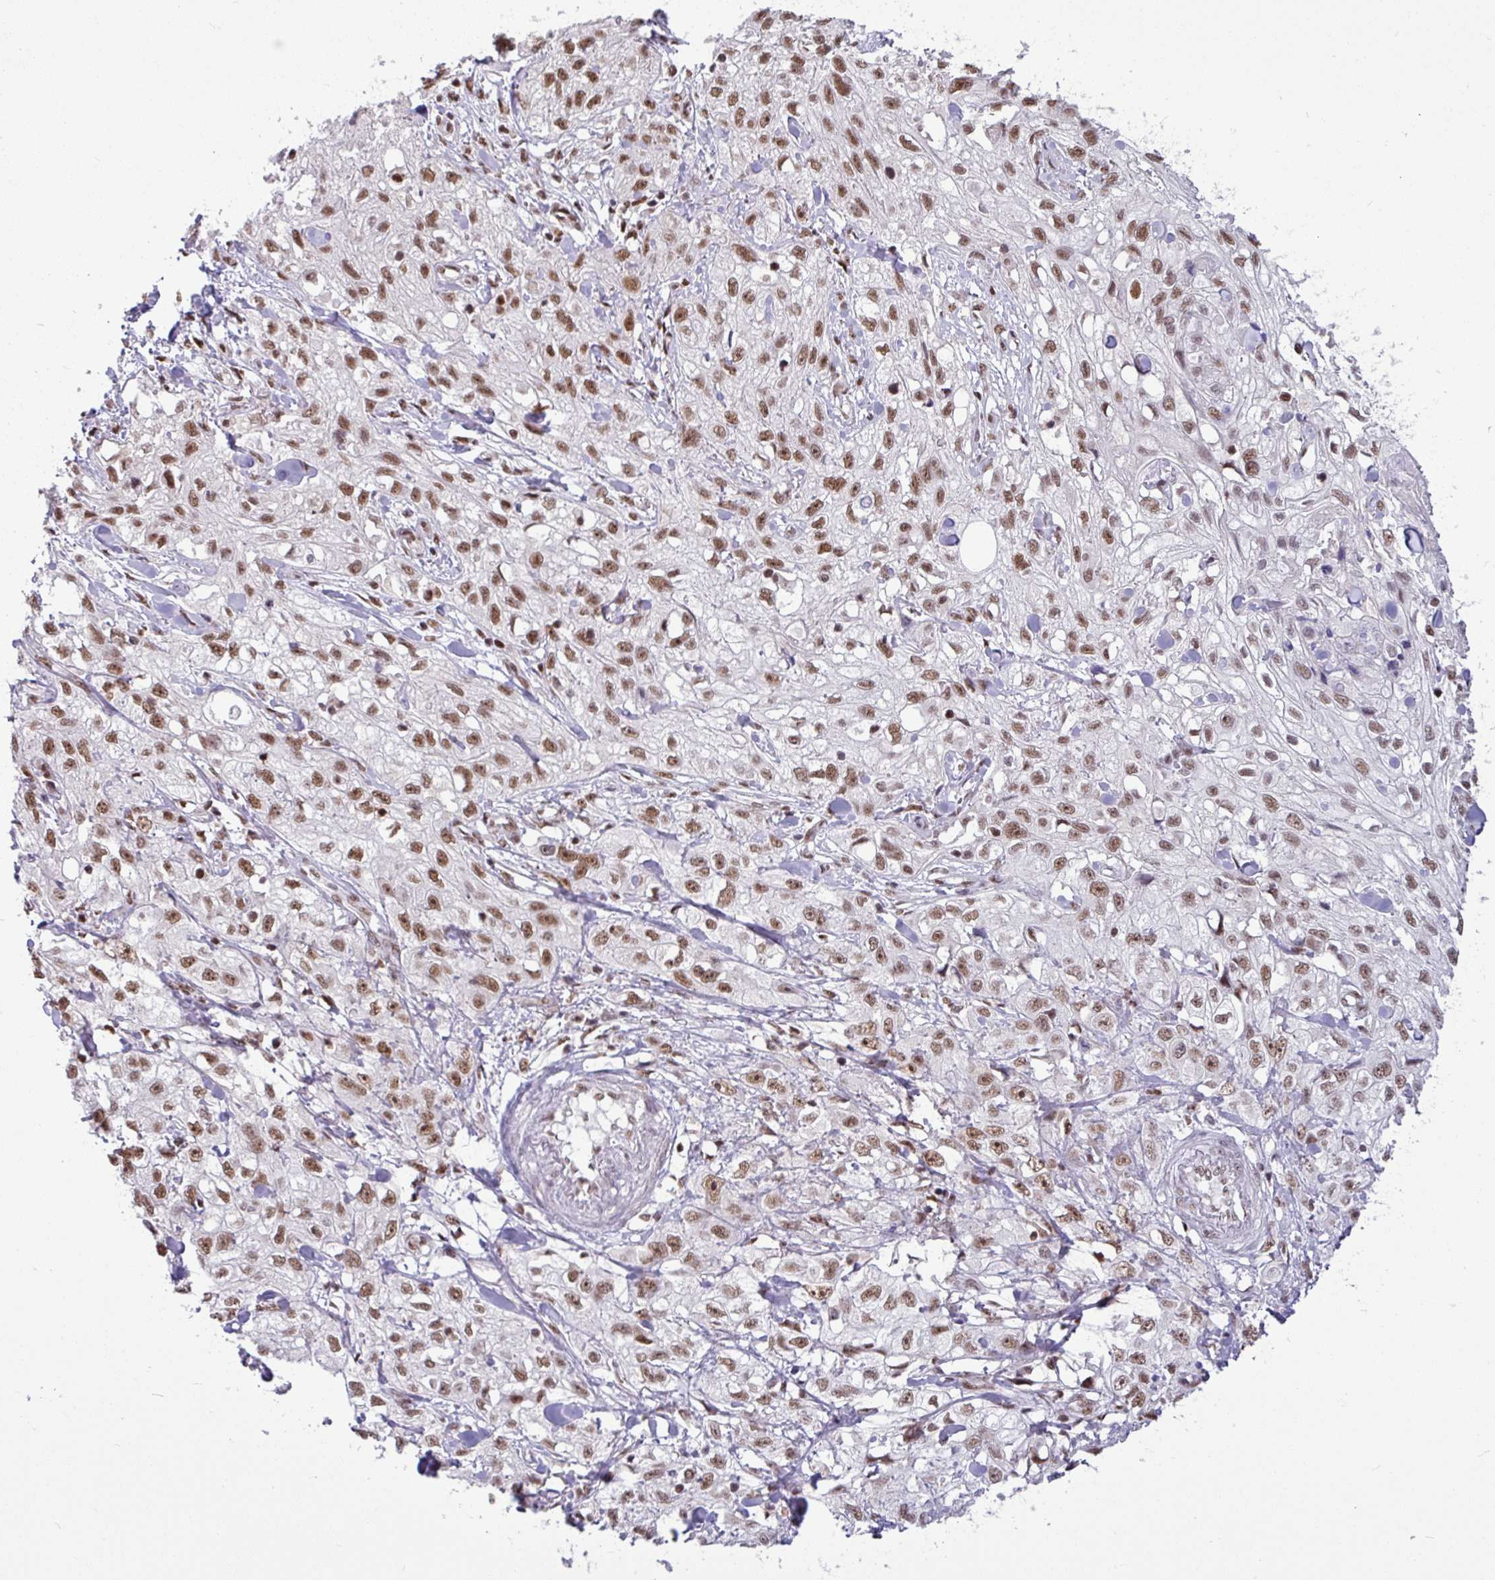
{"staining": {"intensity": "moderate", "quantity": ">75%", "location": "nuclear"}, "tissue": "skin cancer", "cell_type": "Tumor cells", "image_type": "cancer", "snomed": [{"axis": "morphology", "description": "Squamous cell carcinoma, NOS"}, {"axis": "topography", "description": "Skin"}, {"axis": "topography", "description": "Vulva"}], "caption": "Immunohistochemistry staining of squamous cell carcinoma (skin), which exhibits medium levels of moderate nuclear expression in about >75% of tumor cells indicating moderate nuclear protein staining. The staining was performed using DAB (brown) for protein detection and nuclei were counterstained in hematoxylin (blue).", "gene": "TDG", "patient": {"sex": "female", "age": 86}}